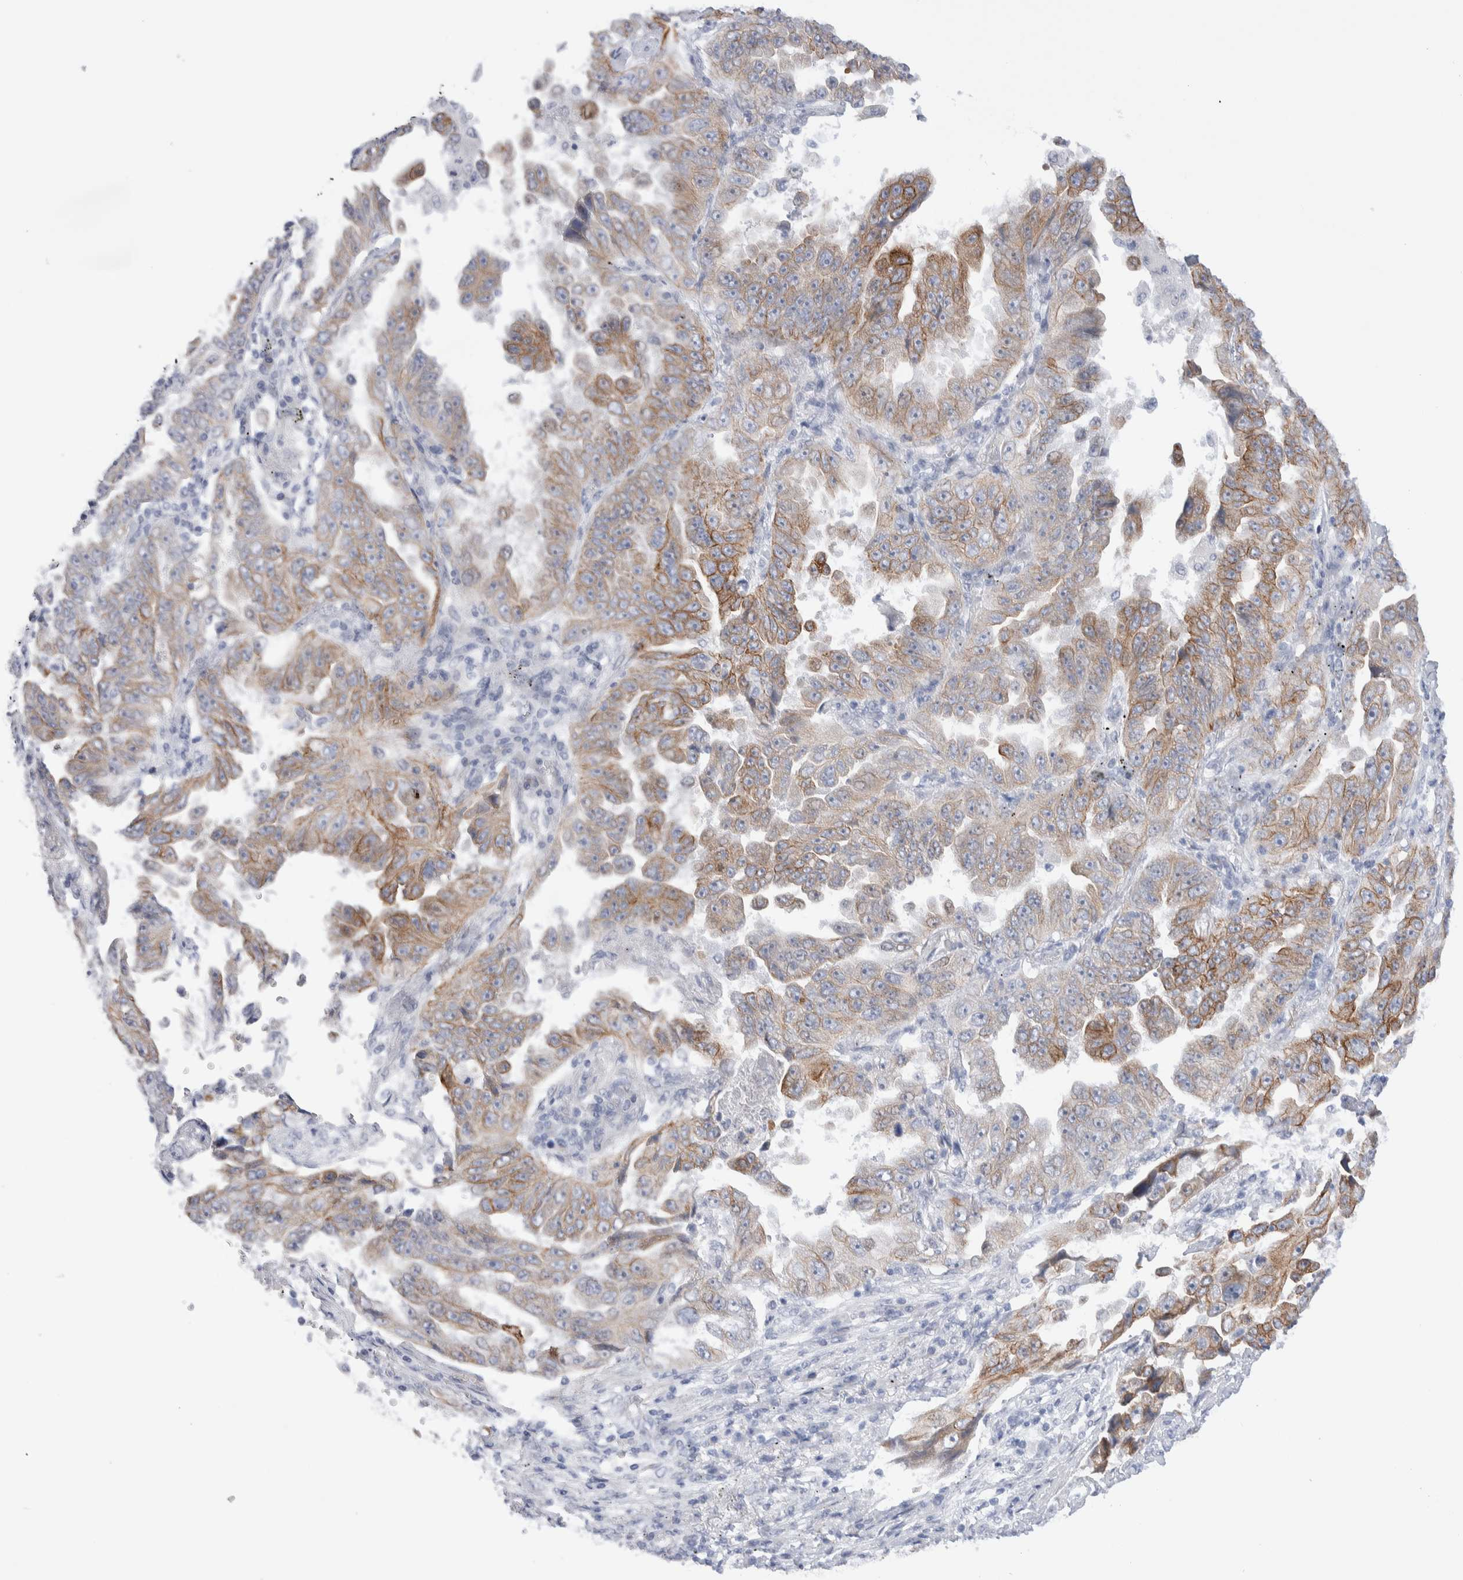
{"staining": {"intensity": "moderate", "quantity": ">75%", "location": "cytoplasmic/membranous"}, "tissue": "lung cancer", "cell_type": "Tumor cells", "image_type": "cancer", "snomed": [{"axis": "morphology", "description": "Adenocarcinoma, NOS"}, {"axis": "topography", "description": "Lung"}], "caption": "Tumor cells demonstrate medium levels of moderate cytoplasmic/membranous expression in about >75% of cells in lung cancer.", "gene": "C1orf112", "patient": {"sex": "female", "age": 51}}